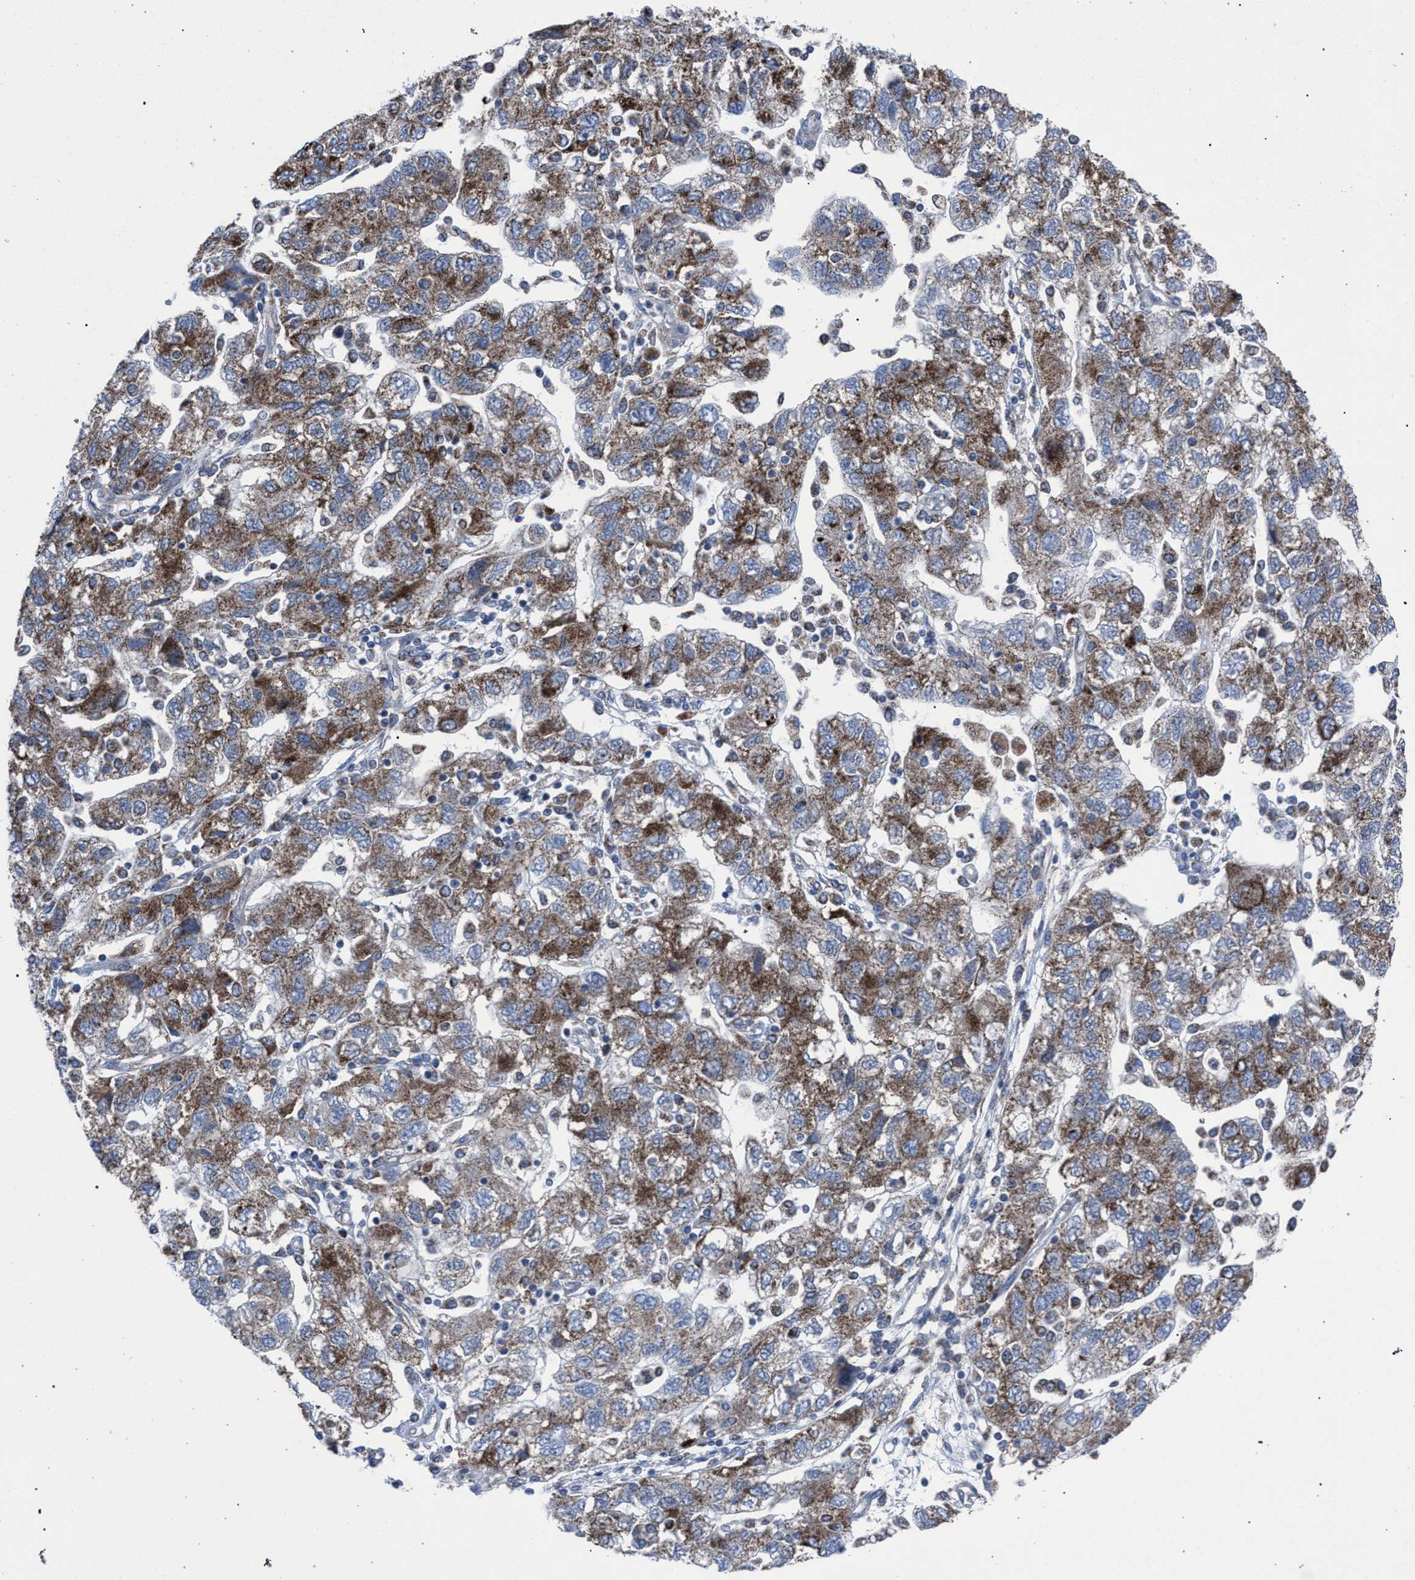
{"staining": {"intensity": "moderate", "quantity": ">75%", "location": "cytoplasmic/membranous"}, "tissue": "ovarian cancer", "cell_type": "Tumor cells", "image_type": "cancer", "snomed": [{"axis": "morphology", "description": "Carcinoma, NOS"}, {"axis": "morphology", "description": "Cystadenocarcinoma, serous, NOS"}, {"axis": "topography", "description": "Ovary"}], "caption": "Brown immunohistochemical staining in ovarian cancer (serous cystadenocarcinoma) shows moderate cytoplasmic/membranous positivity in approximately >75% of tumor cells.", "gene": "HSD17B4", "patient": {"sex": "female", "age": 69}}